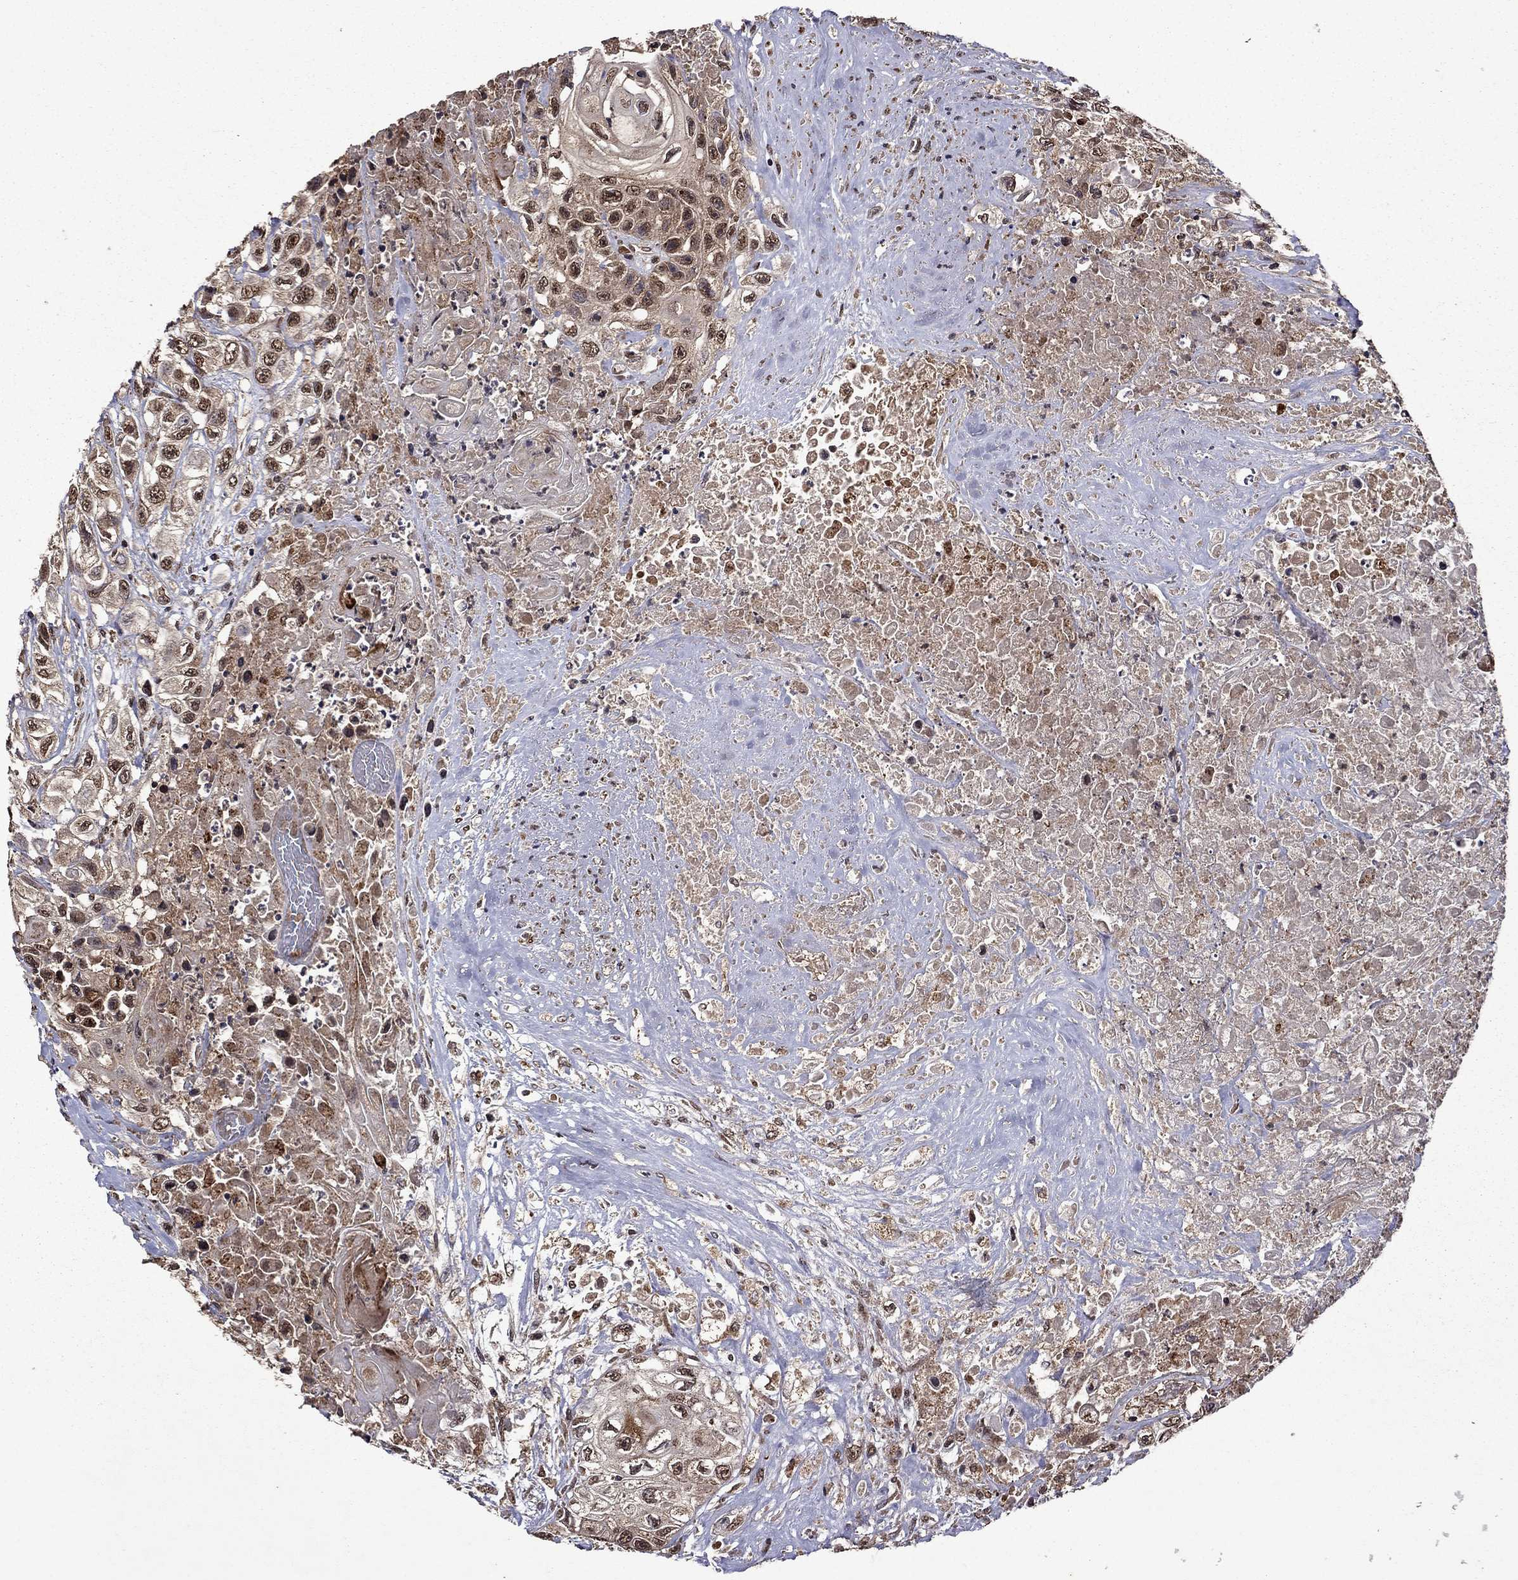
{"staining": {"intensity": "moderate", "quantity": ">75%", "location": "cytoplasmic/membranous,nuclear"}, "tissue": "urothelial cancer", "cell_type": "Tumor cells", "image_type": "cancer", "snomed": [{"axis": "morphology", "description": "Urothelial carcinoma, High grade"}, {"axis": "topography", "description": "Urinary bladder"}], "caption": "Moderate cytoplasmic/membranous and nuclear positivity is appreciated in about >75% of tumor cells in urothelial carcinoma (high-grade).", "gene": "ITM2B", "patient": {"sex": "female", "age": 56}}